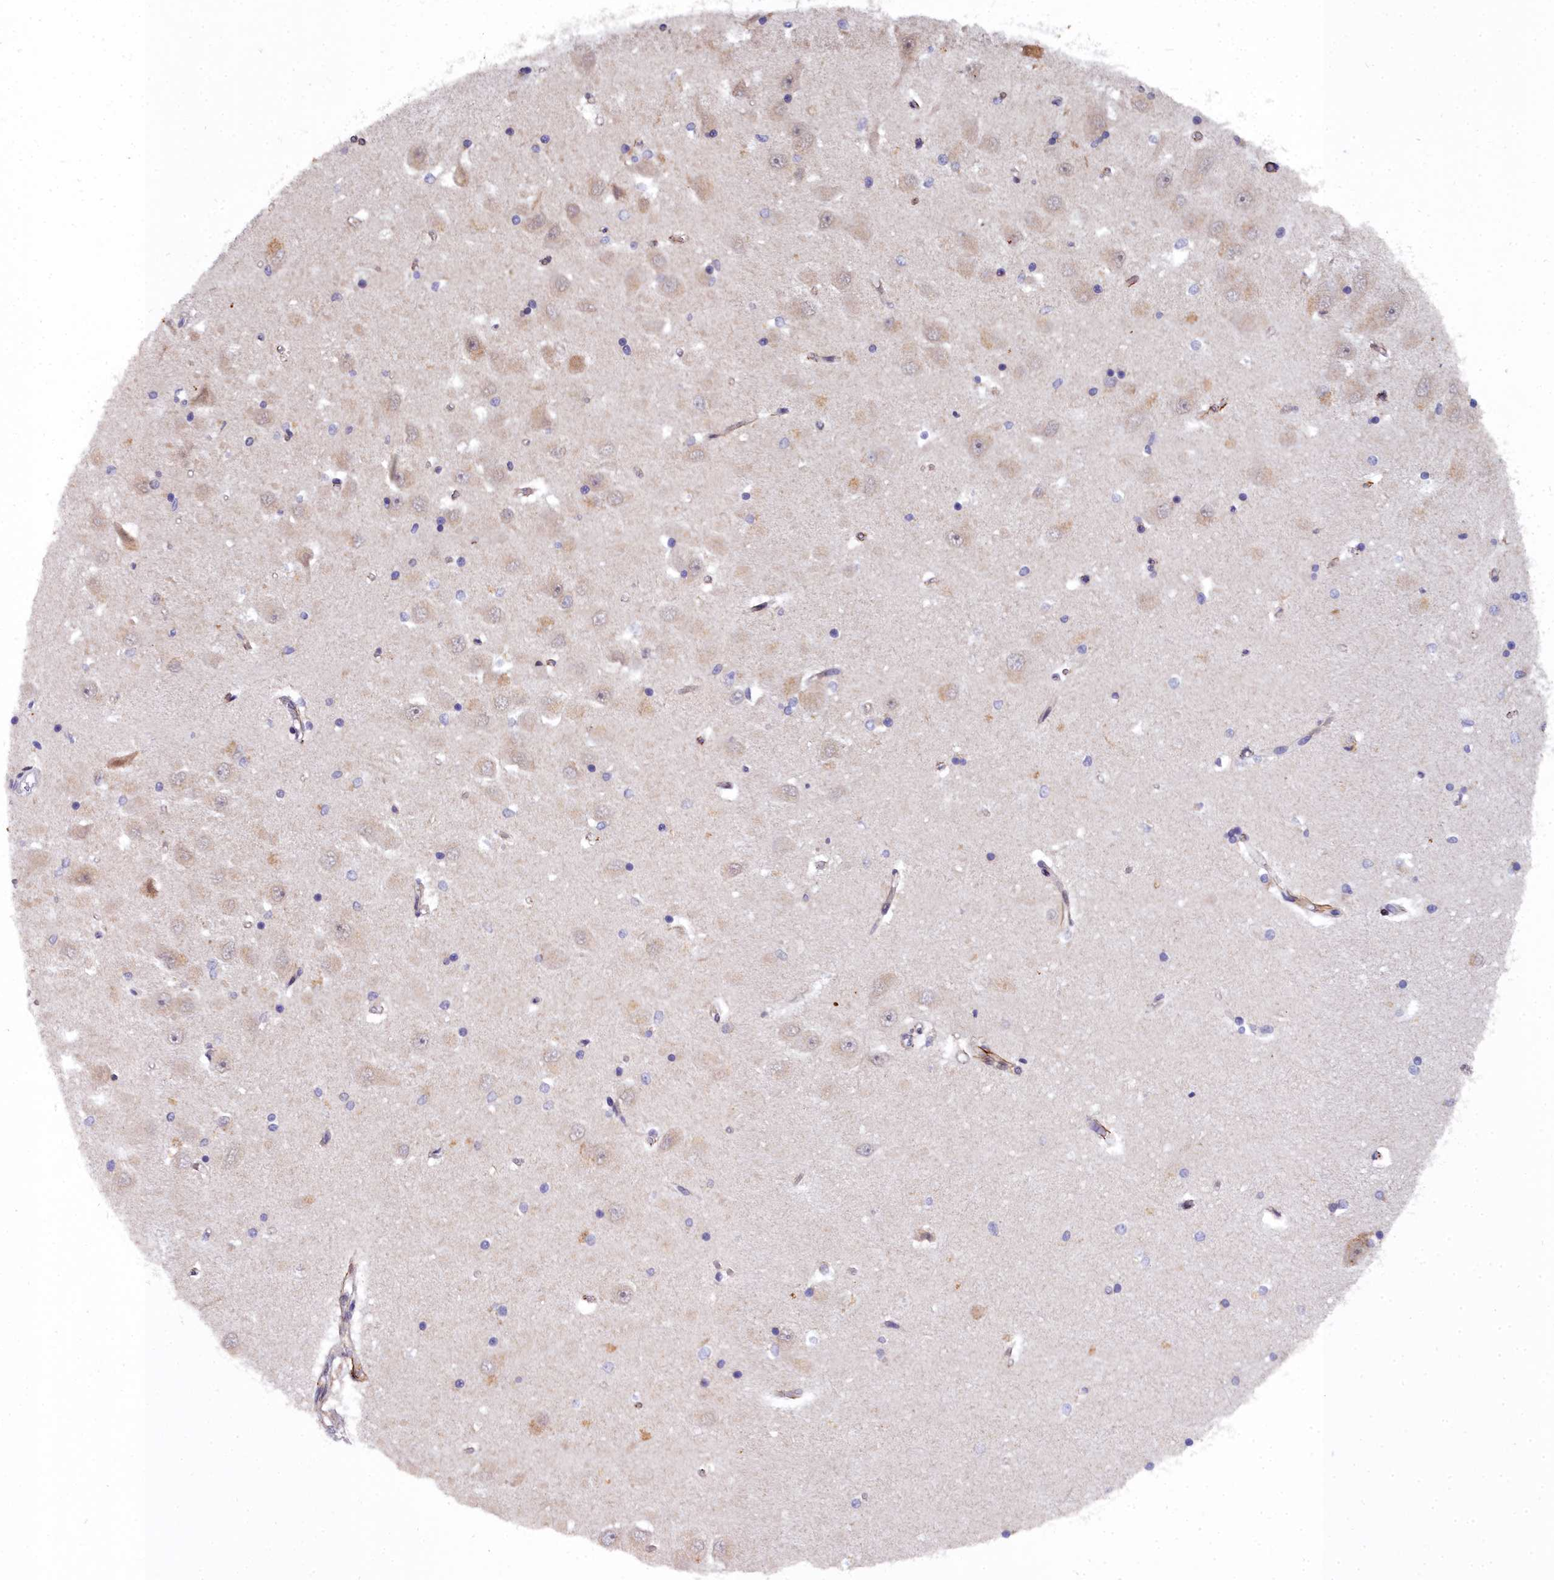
{"staining": {"intensity": "weak", "quantity": "<25%", "location": "cytoplasmic/membranous"}, "tissue": "hippocampus", "cell_type": "Glial cells", "image_type": "normal", "snomed": [{"axis": "morphology", "description": "Normal tissue, NOS"}, {"axis": "topography", "description": "Hippocampus"}], "caption": "Benign hippocampus was stained to show a protein in brown. There is no significant staining in glial cells.", "gene": "MRPS11", "patient": {"sex": "male", "age": 45}}